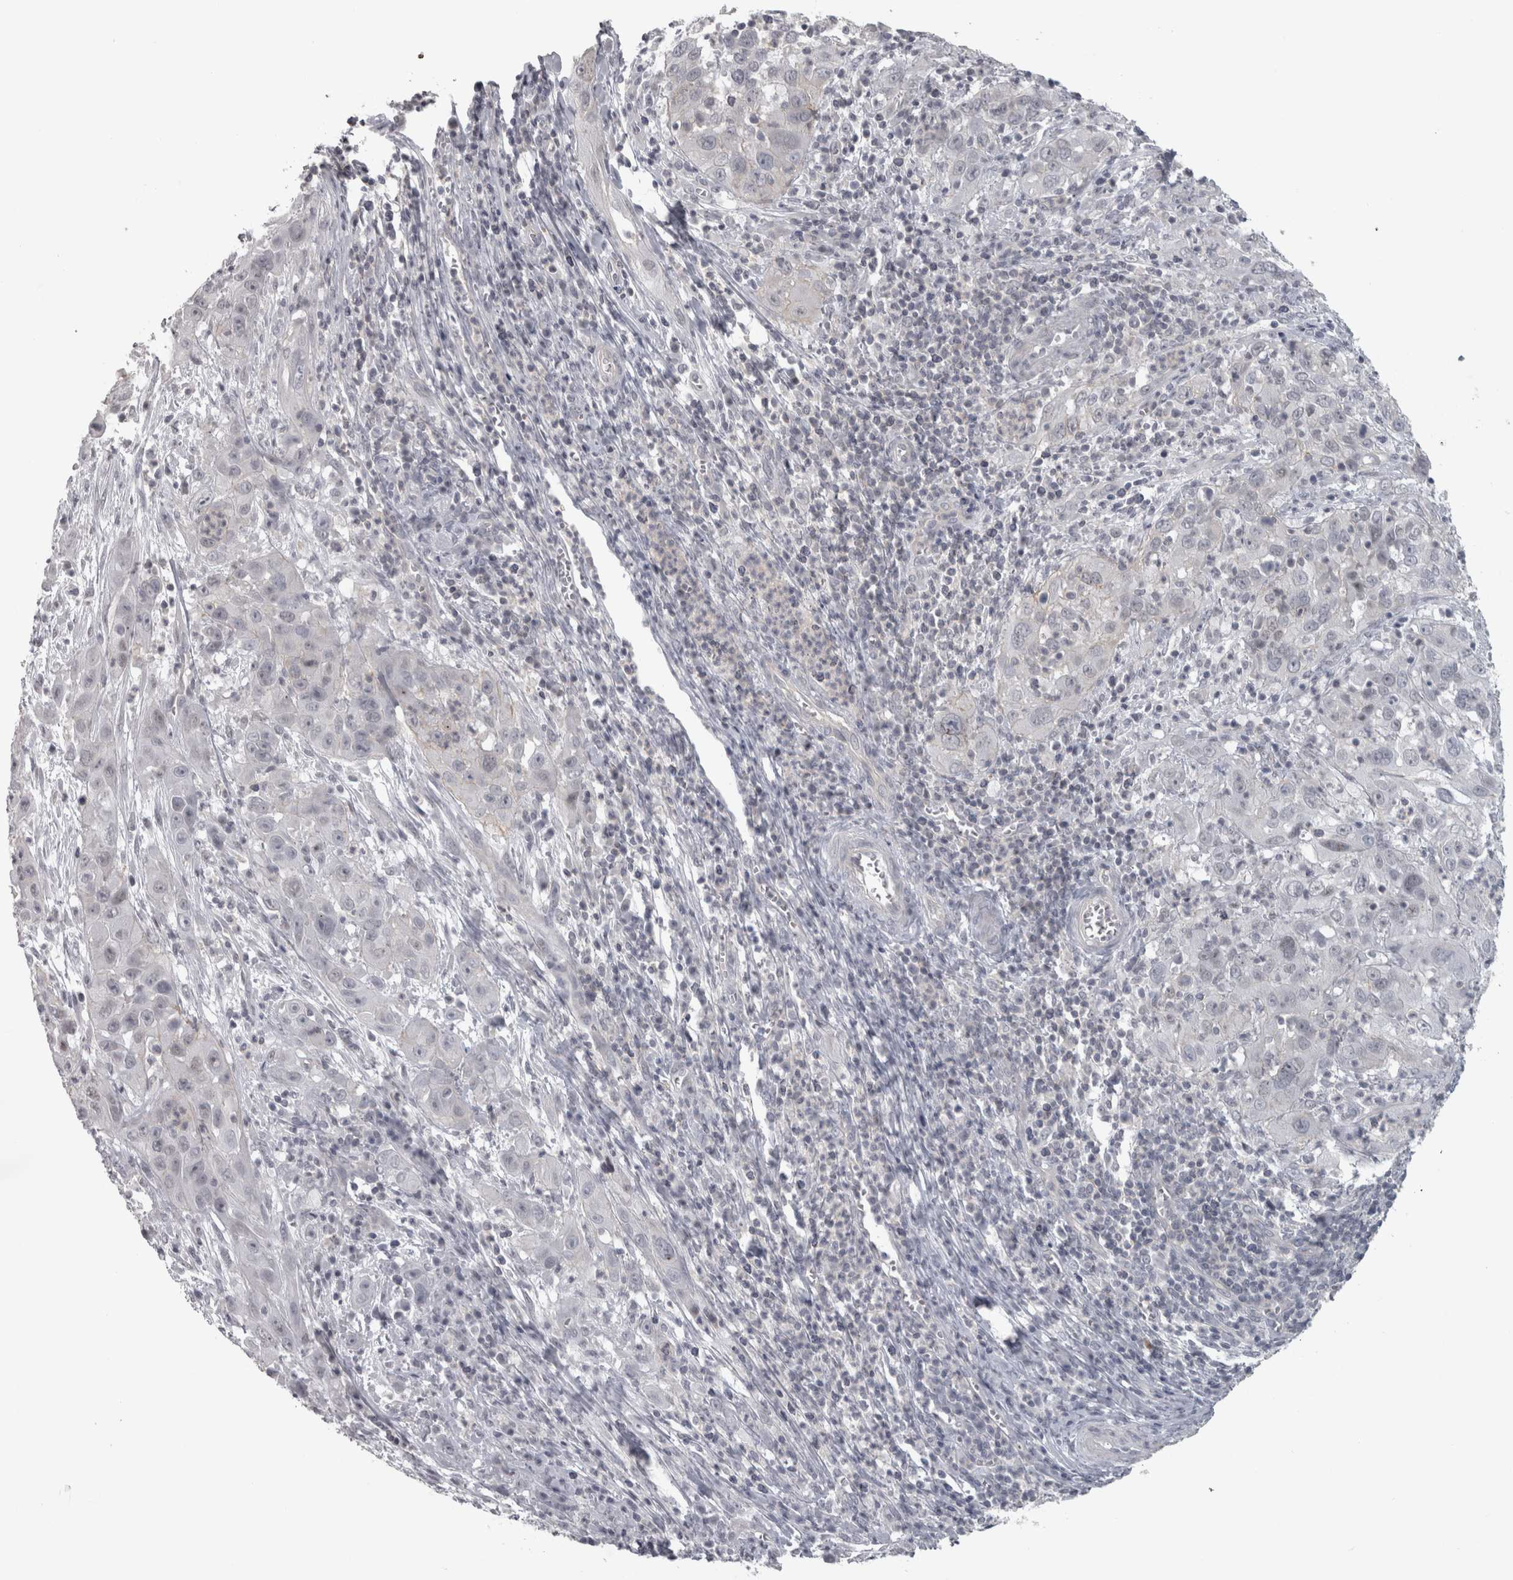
{"staining": {"intensity": "negative", "quantity": "none", "location": "none"}, "tissue": "cervical cancer", "cell_type": "Tumor cells", "image_type": "cancer", "snomed": [{"axis": "morphology", "description": "Squamous cell carcinoma, NOS"}, {"axis": "topography", "description": "Cervix"}], "caption": "This photomicrograph is of cervical squamous cell carcinoma stained with immunohistochemistry (IHC) to label a protein in brown with the nuclei are counter-stained blue. There is no staining in tumor cells.", "gene": "PPP1R12B", "patient": {"sex": "female", "age": 32}}